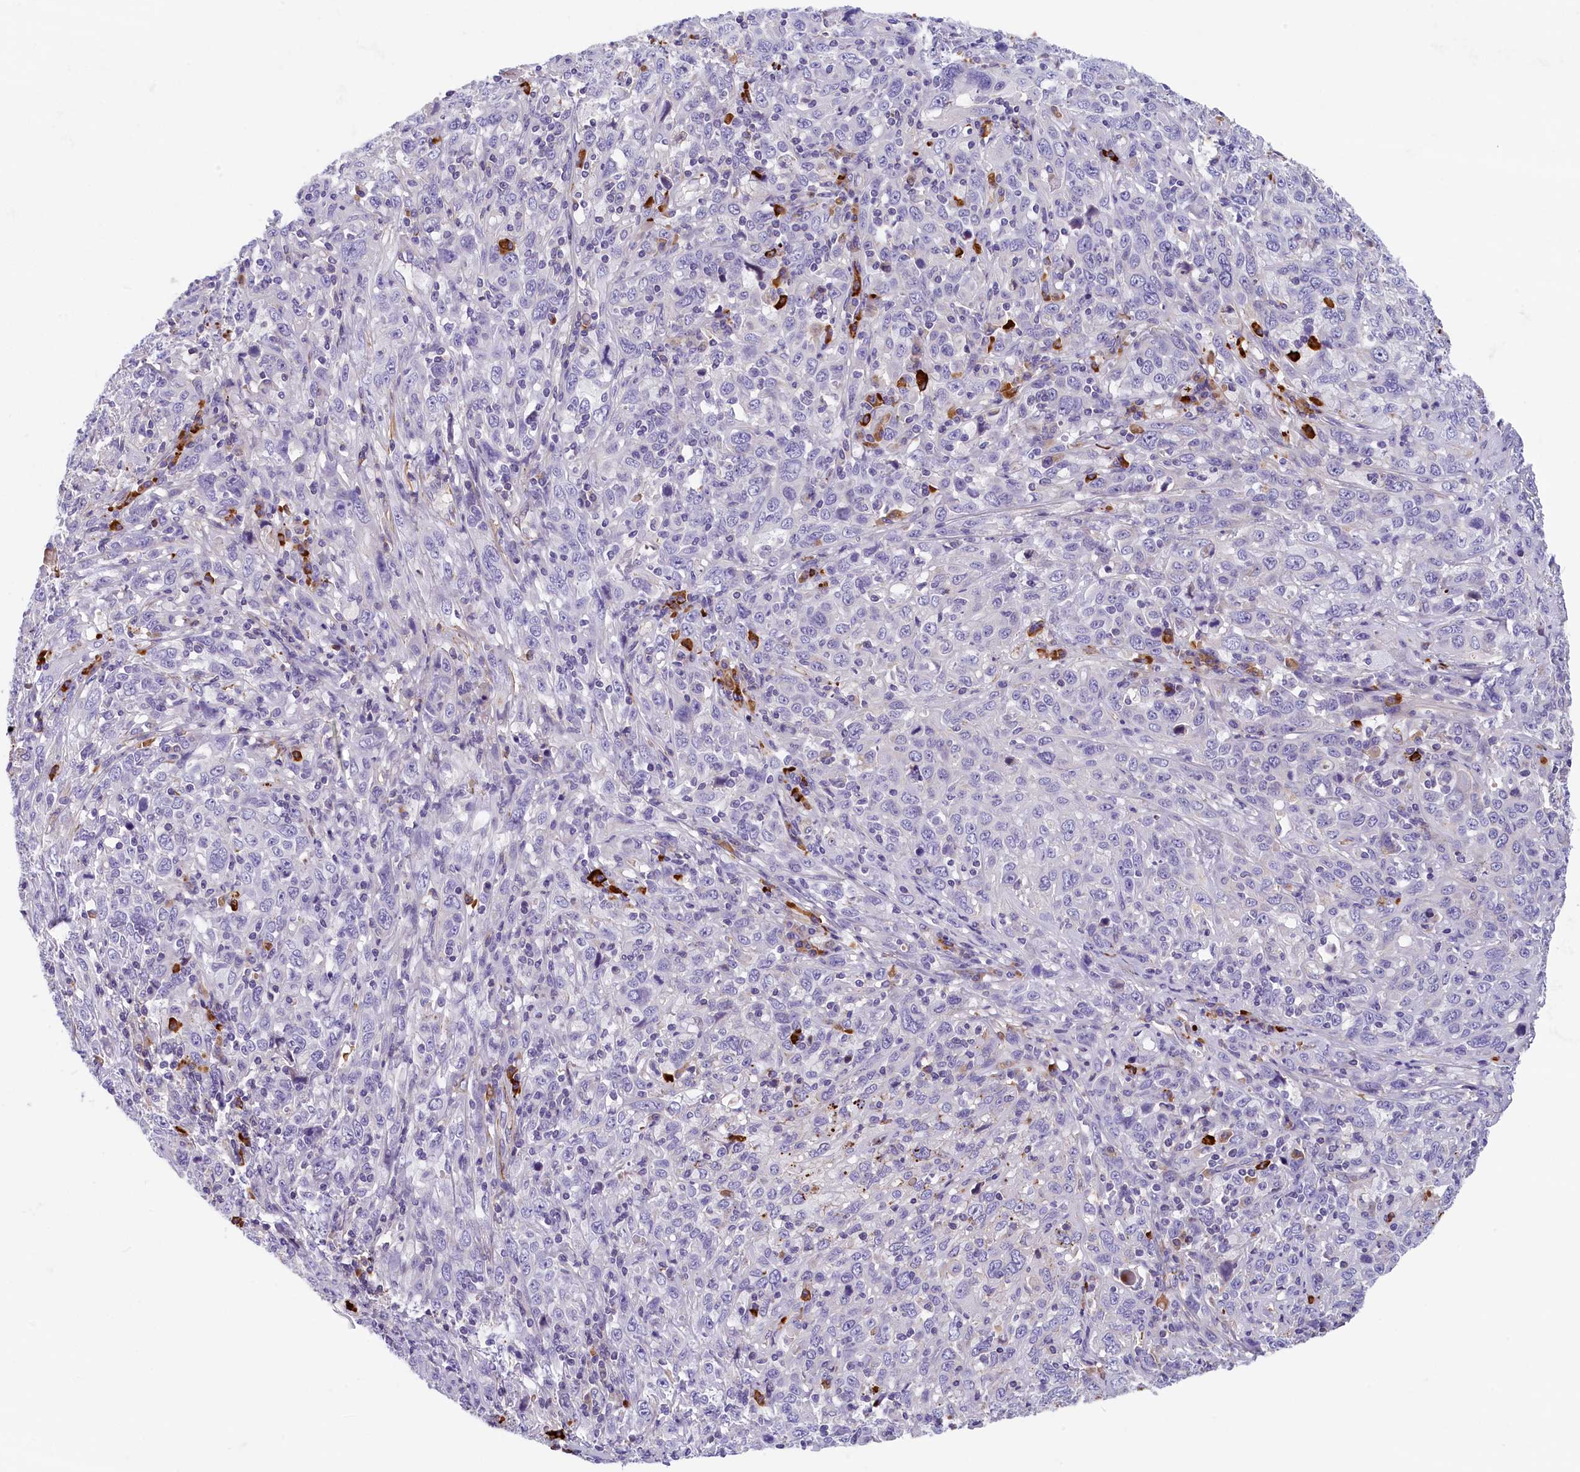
{"staining": {"intensity": "negative", "quantity": "none", "location": "none"}, "tissue": "cervical cancer", "cell_type": "Tumor cells", "image_type": "cancer", "snomed": [{"axis": "morphology", "description": "Squamous cell carcinoma, NOS"}, {"axis": "topography", "description": "Cervix"}], "caption": "Cervical squamous cell carcinoma was stained to show a protein in brown. There is no significant expression in tumor cells. (DAB IHC visualized using brightfield microscopy, high magnification).", "gene": "BCL2L13", "patient": {"sex": "female", "age": 46}}